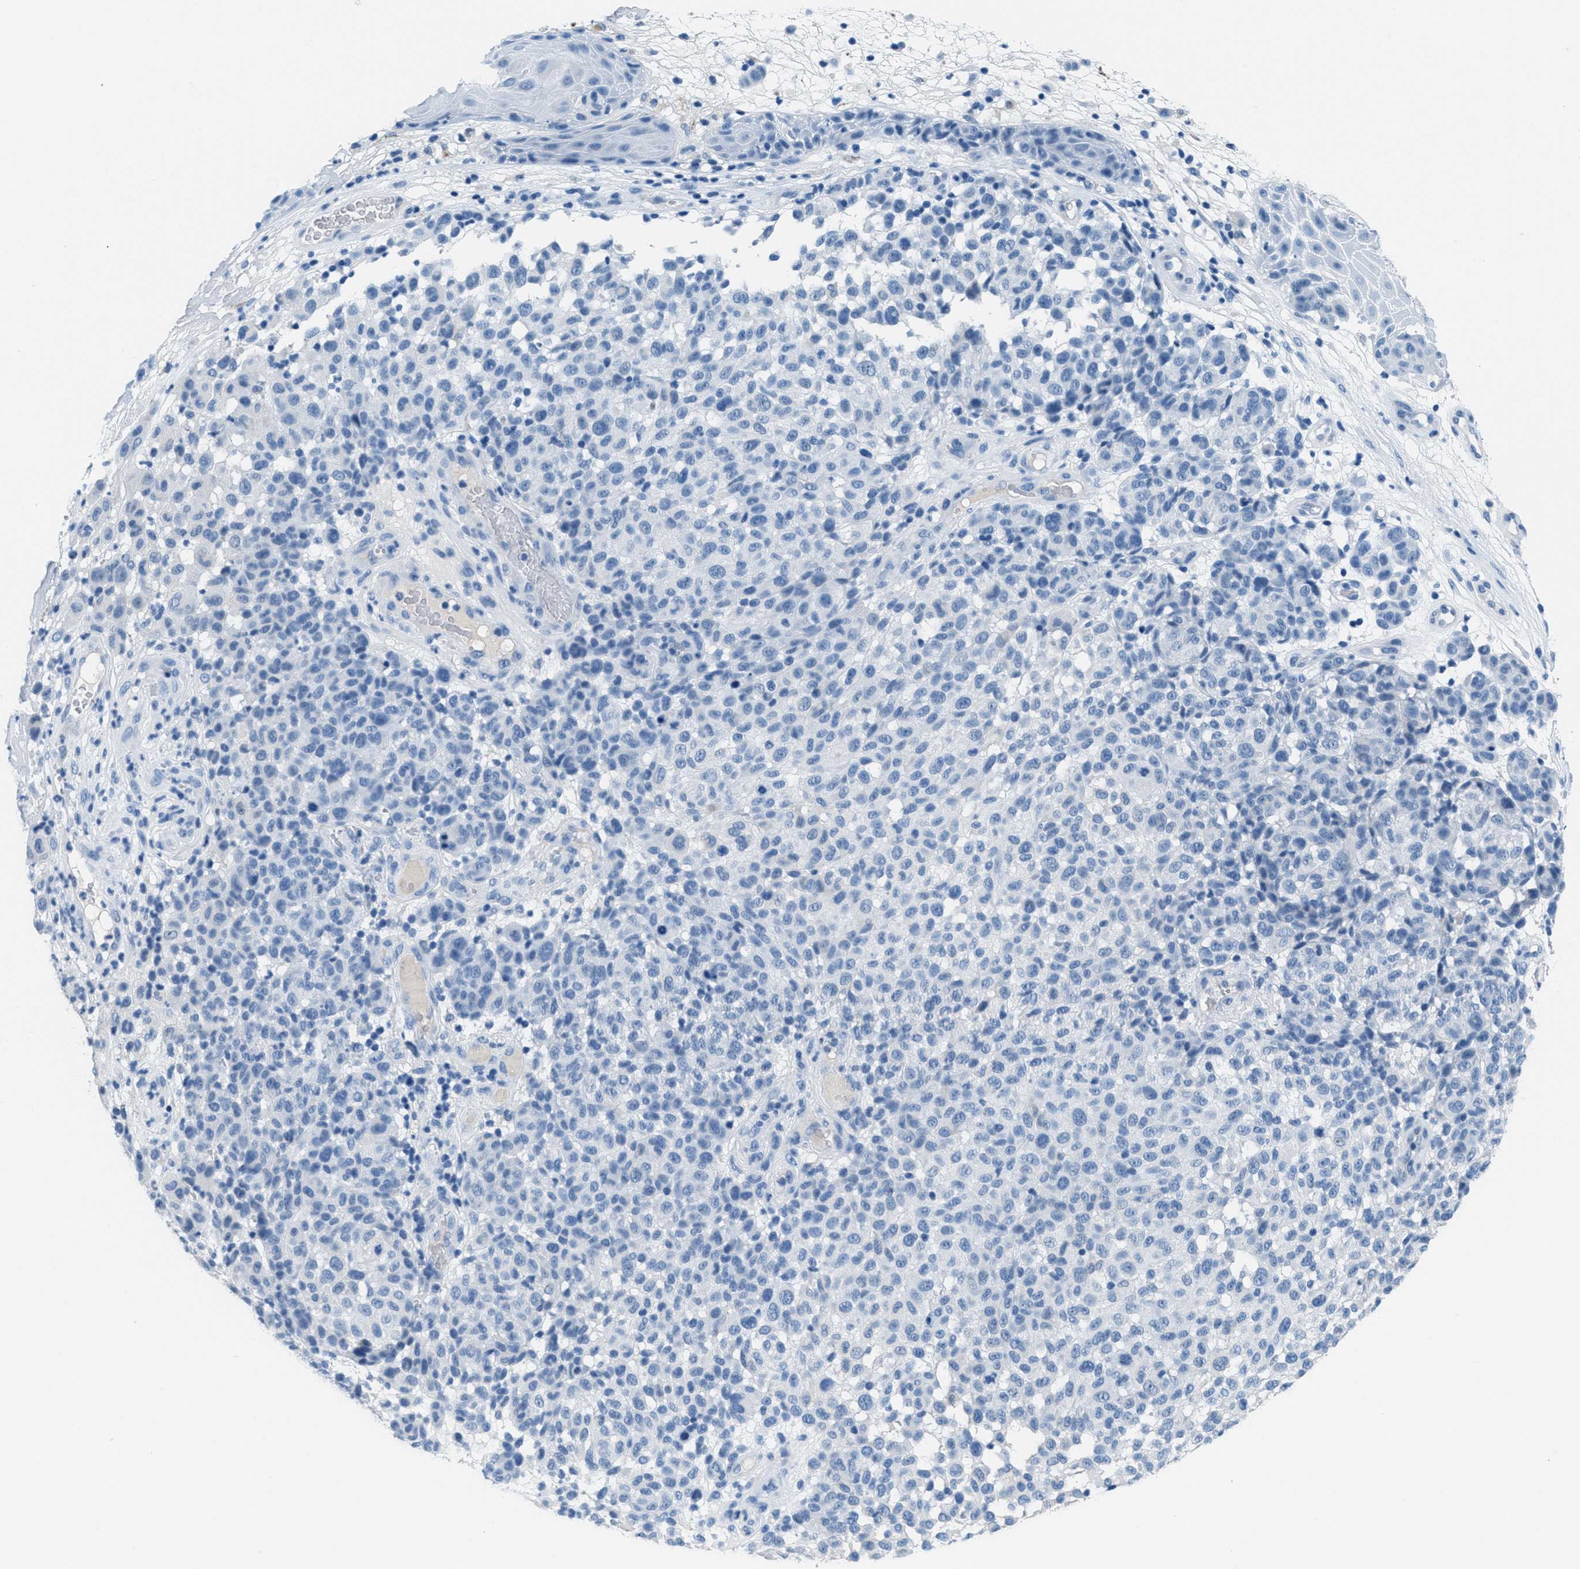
{"staining": {"intensity": "negative", "quantity": "none", "location": "none"}, "tissue": "melanoma", "cell_type": "Tumor cells", "image_type": "cancer", "snomed": [{"axis": "morphology", "description": "Malignant melanoma, NOS"}, {"axis": "topography", "description": "Skin"}], "caption": "A histopathology image of human melanoma is negative for staining in tumor cells.", "gene": "MGARP", "patient": {"sex": "male", "age": 59}}